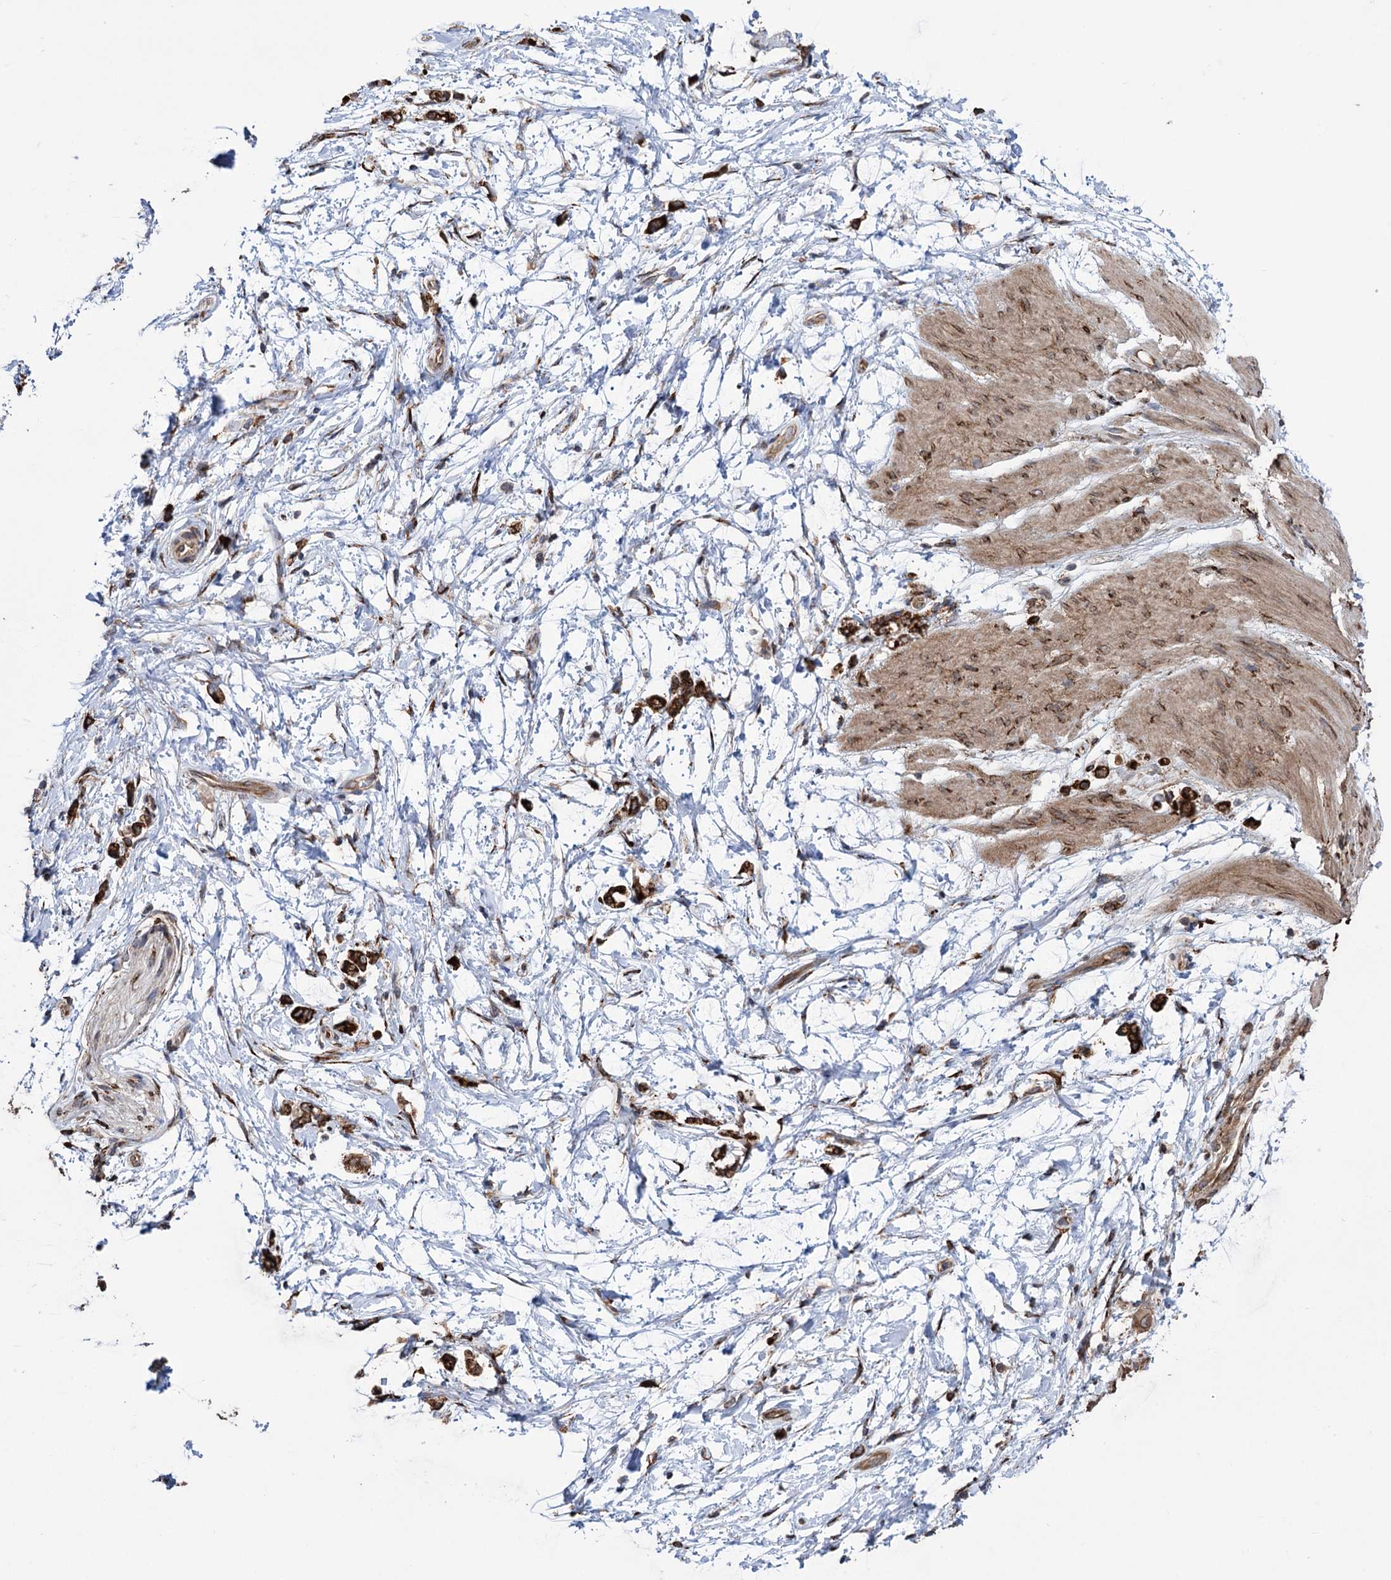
{"staining": {"intensity": "strong", "quantity": ">75%", "location": "cytoplasmic/membranous"}, "tissue": "stomach cancer", "cell_type": "Tumor cells", "image_type": "cancer", "snomed": [{"axis": "morphology", "description": "Adenocarcinoma, NOS"}, {"axis": "topography", "description": "Stomach"}], "caption": "Brown immunohistochemical staining in human stomach cancer shows strong cytoplasmic/membranous expression in about >75% of tumor cells.", "gene": "CDAN1", "patient": {"sex": "female", "age": 60}}